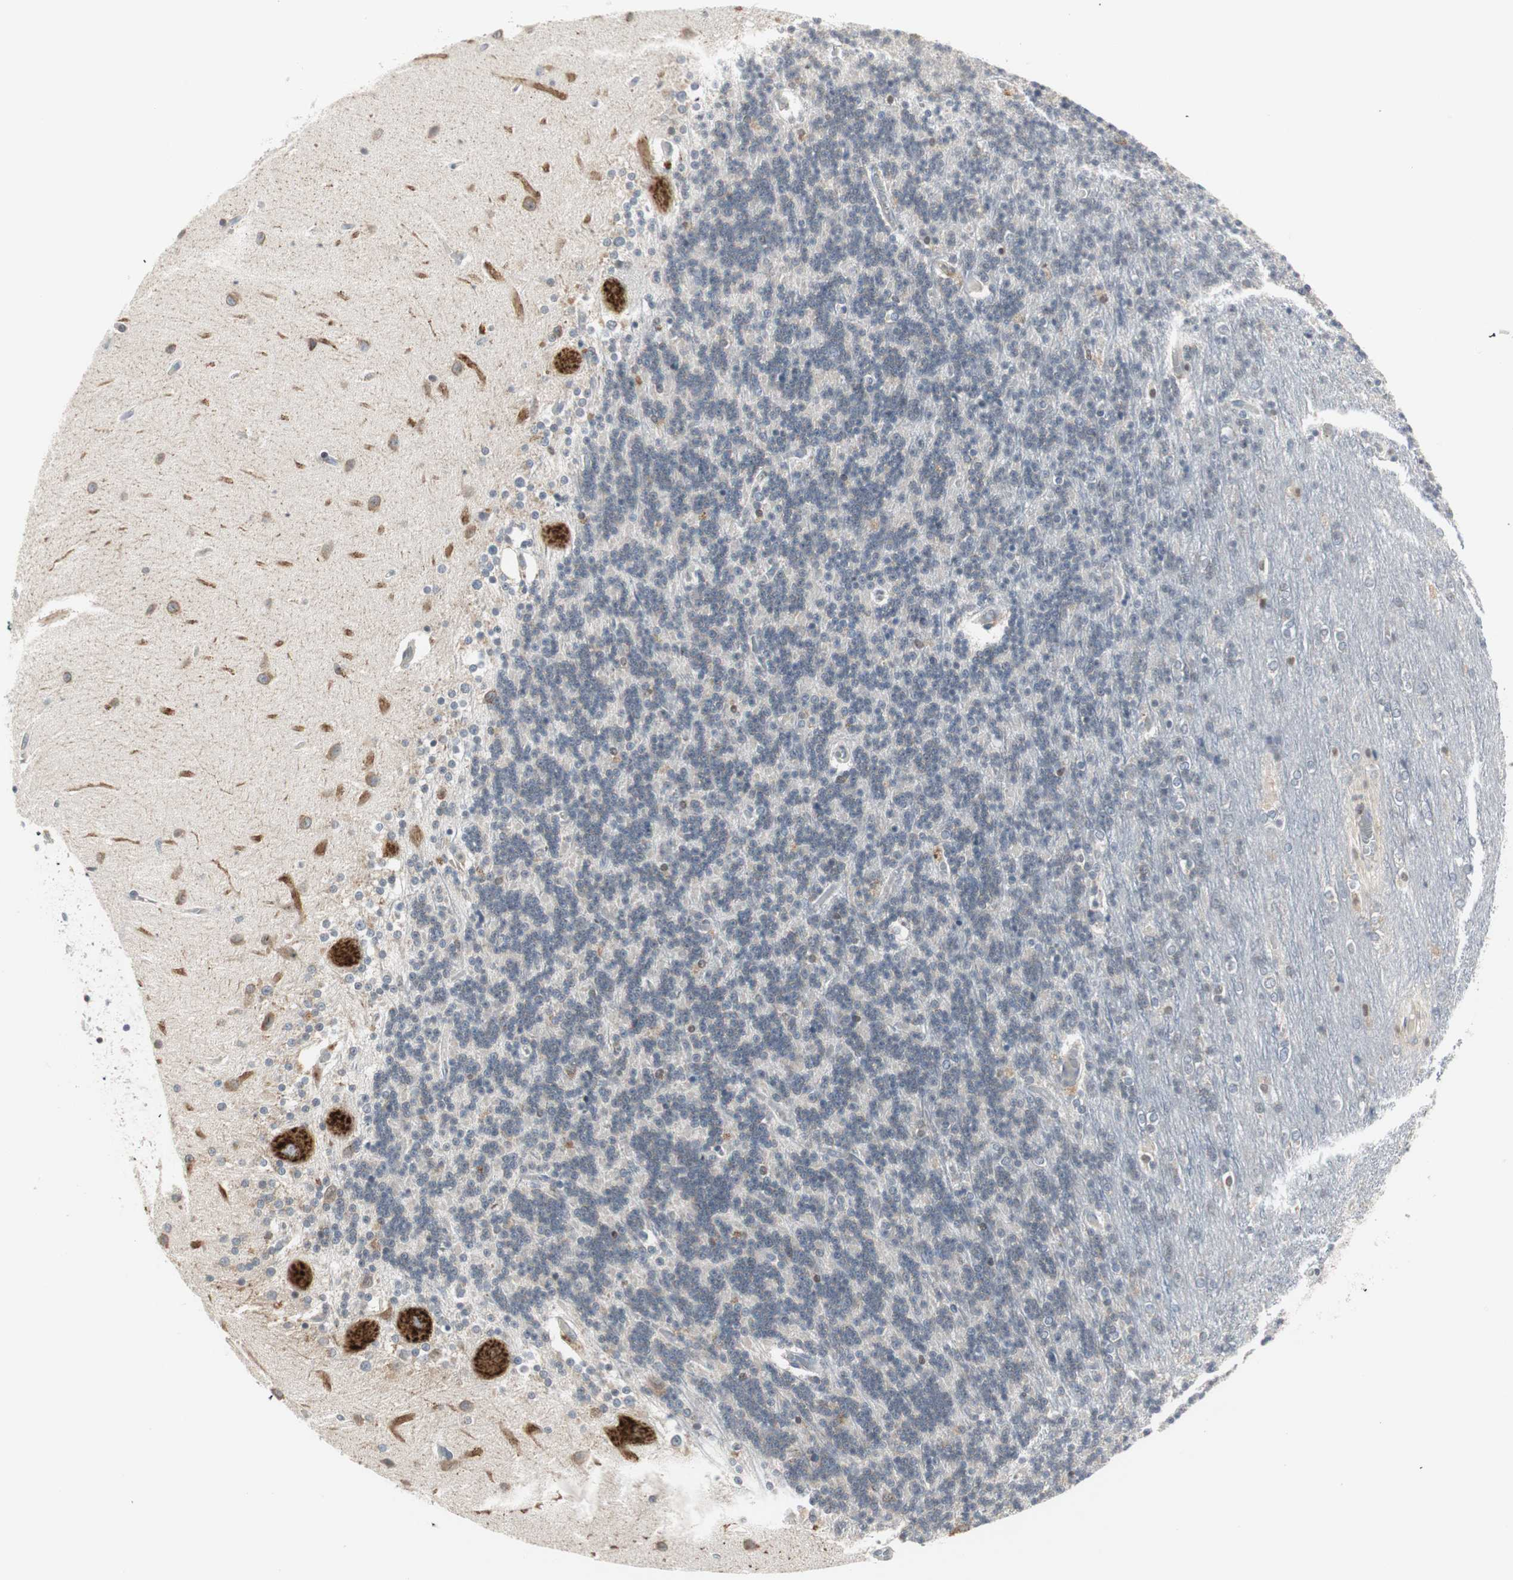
{"staining": {"intensity": "weak", "quantity": "25%-75%", "location": "cytoplasmic/membranous"}, "tissue": "cerebellum", "cell_type": "Cells in granular layer", "image_type": "normal", "snomed": [{"axis": "morphology", "description": "Normal tissue, NOS"}, {"axis": "topography", "description": "Cerebellum"}], "caption": "DAB (3,3'-diaminobenzidine) immunohistochemical staining of unremarkable human cerebellum displays weak cytoplasmic/membranous protein staining in approximately 25%-75% of cells in granular layer. (Stains: DAB (3,3'-diaminobenzidine) in brown, nuclei in blue, Microscopy: brightfield microscopy at high magnification).", "gene": "ZFP36", "patient": {"sex": "female", "age": 54}}